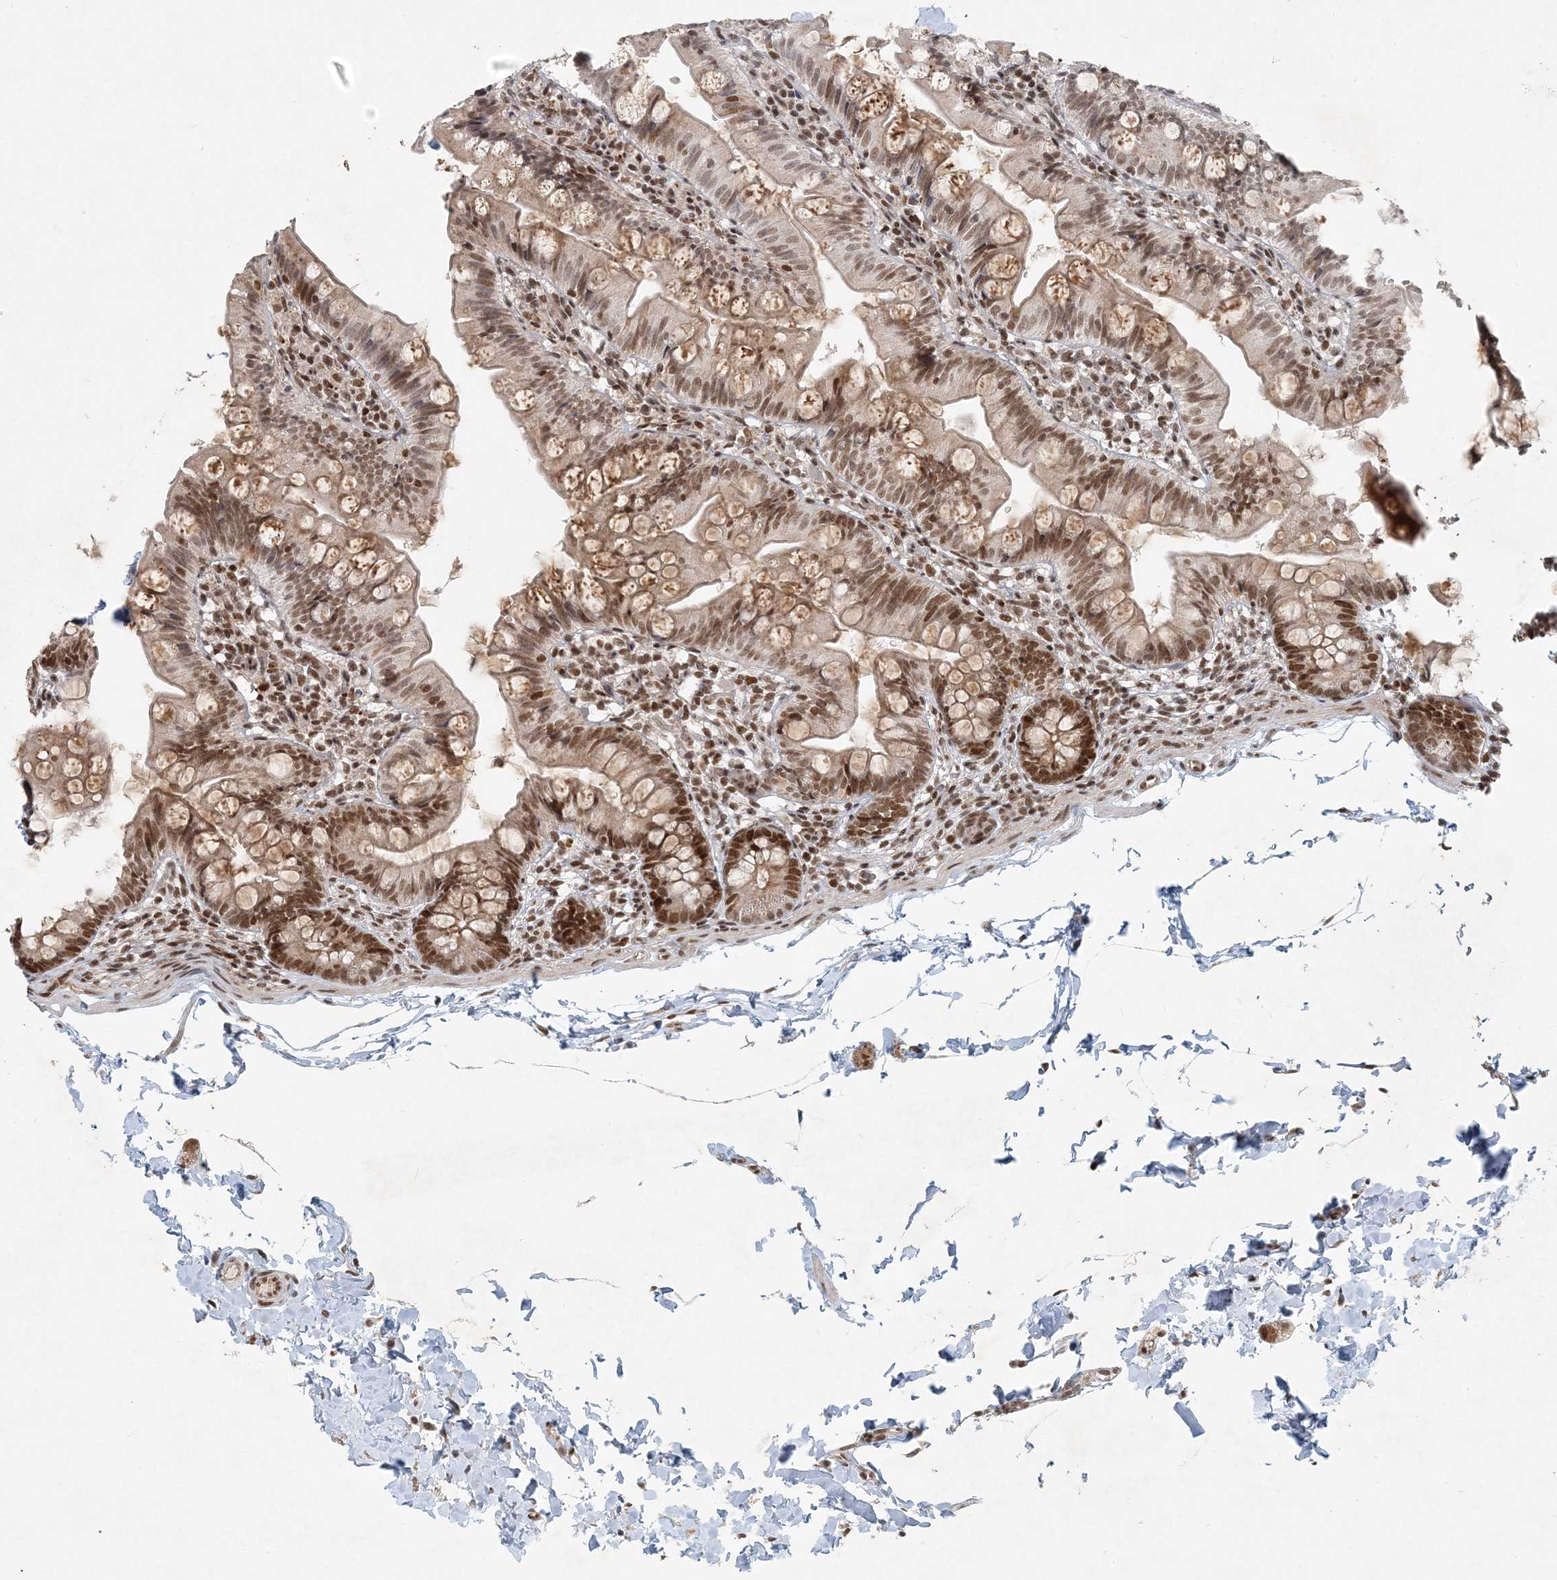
{"staining": {"intensity": "moderate", "quantity": ">75%", "location": "nuclear"}, "tissue": "small intestine", "cell_type": "Glandular cells", "image_type": "normal", "snomed": [{"axis": "morphology", "description": "Normal tissue, NOS"}, {"axis": "topography", "description": "Small intestine"}], "caption": "Protein expression analysis of unremarkable small intestine demonstrates moderate nuclear expression in approximately >75% of glandular cells. Nuclei are stained in blue.", "gene": "BAZ1B", "patient": {"sex": "male", "age": 7}}